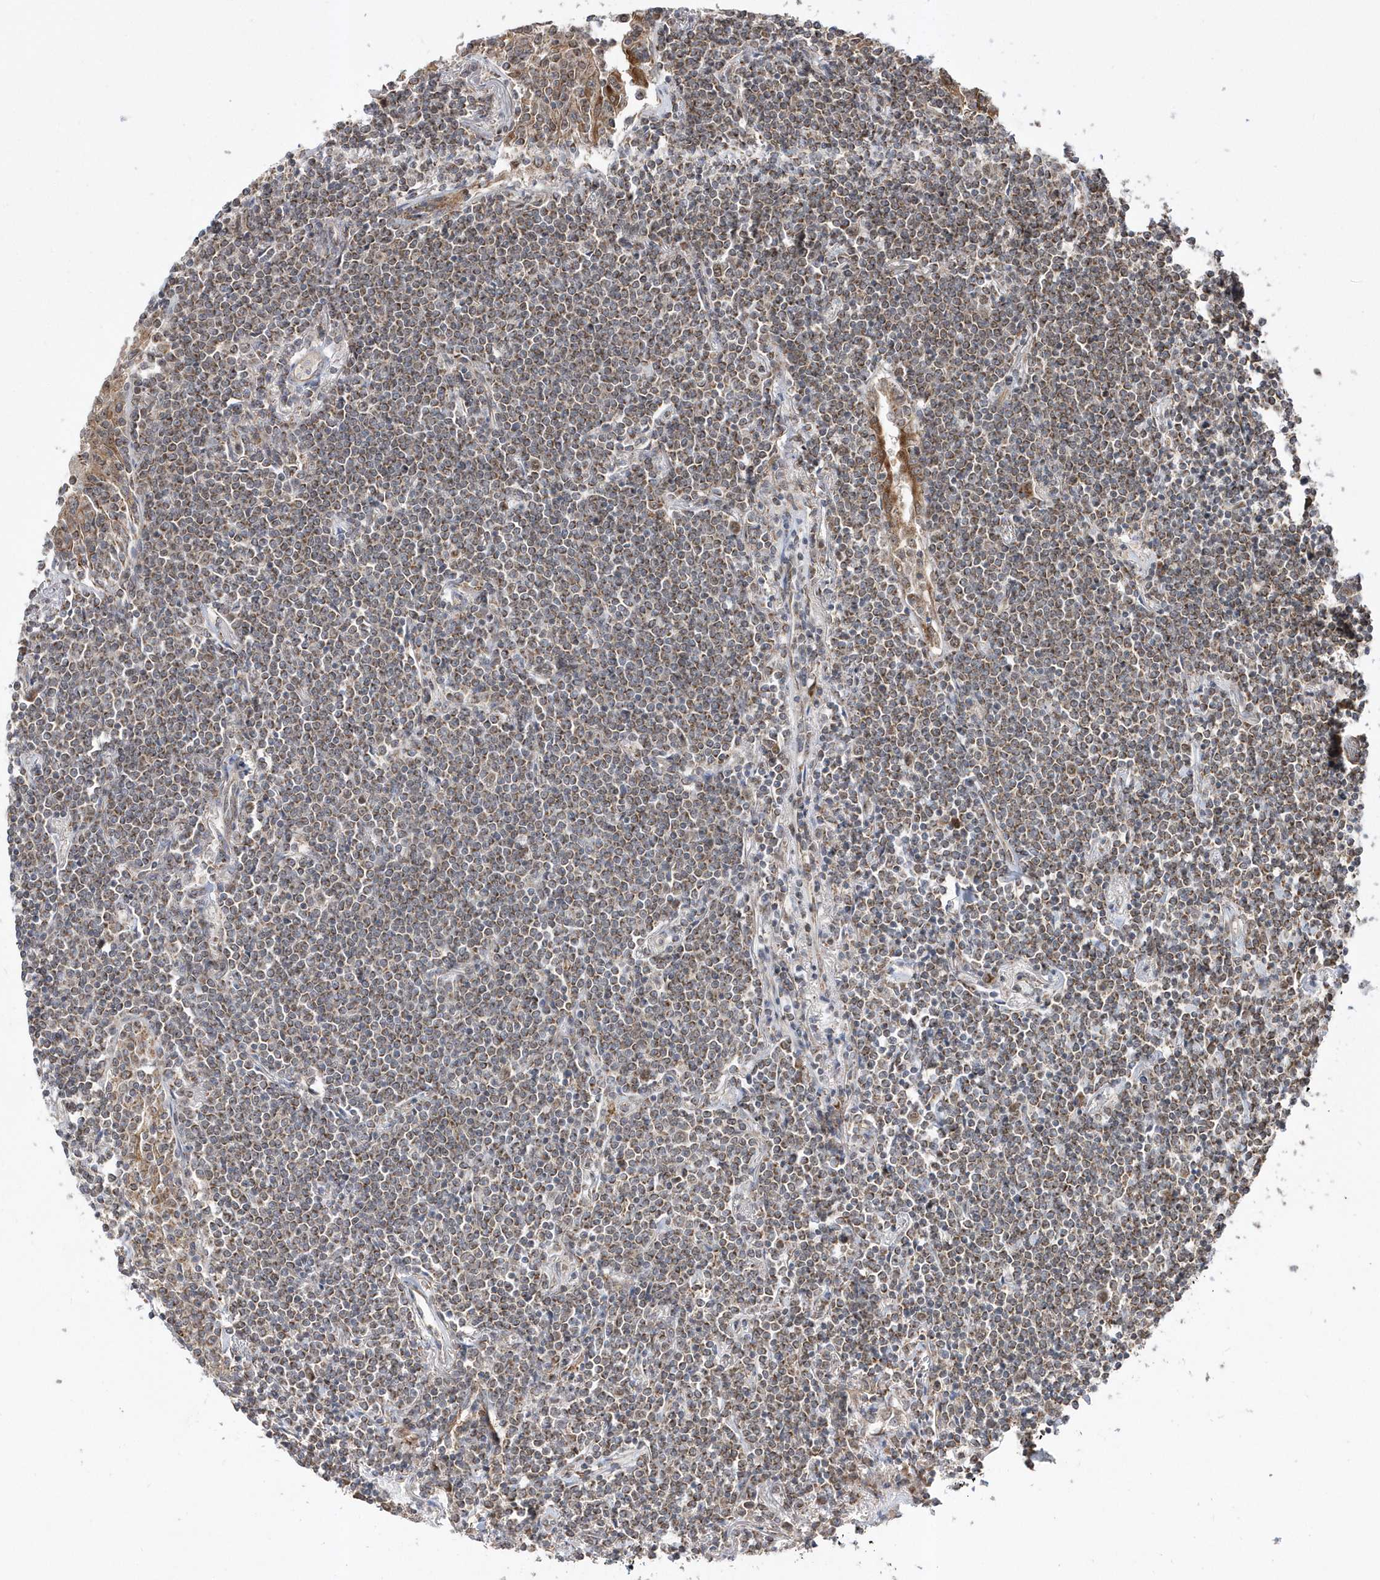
{"staining": {"intensity": "weak", "quantity": "25%-75%", "location": "cytoplasmic/membranous"}, "tissue": "lymphoma", "cell_type": "Tumor cells", "image_type": "cancer", "snomed": [{"axis": "morphology", "description": "Malignant lymphoma, non-Hodgkin's type, Low grade"}, {"axis": "topography", "description": "Lung"}], "caption": "Lymphoma stained with immunohistochemistry displays weak cytoplasmic/membranous expression in about 25%-75% of tumor cells. Using DAB (3,3'-diaminobenzidine) (brown) and hematoxylin (blue) stains, captured at high magnification using brightfield microscopy.", "gene": "DALRD3", "patient": {"sex": "female", "age": 71}}